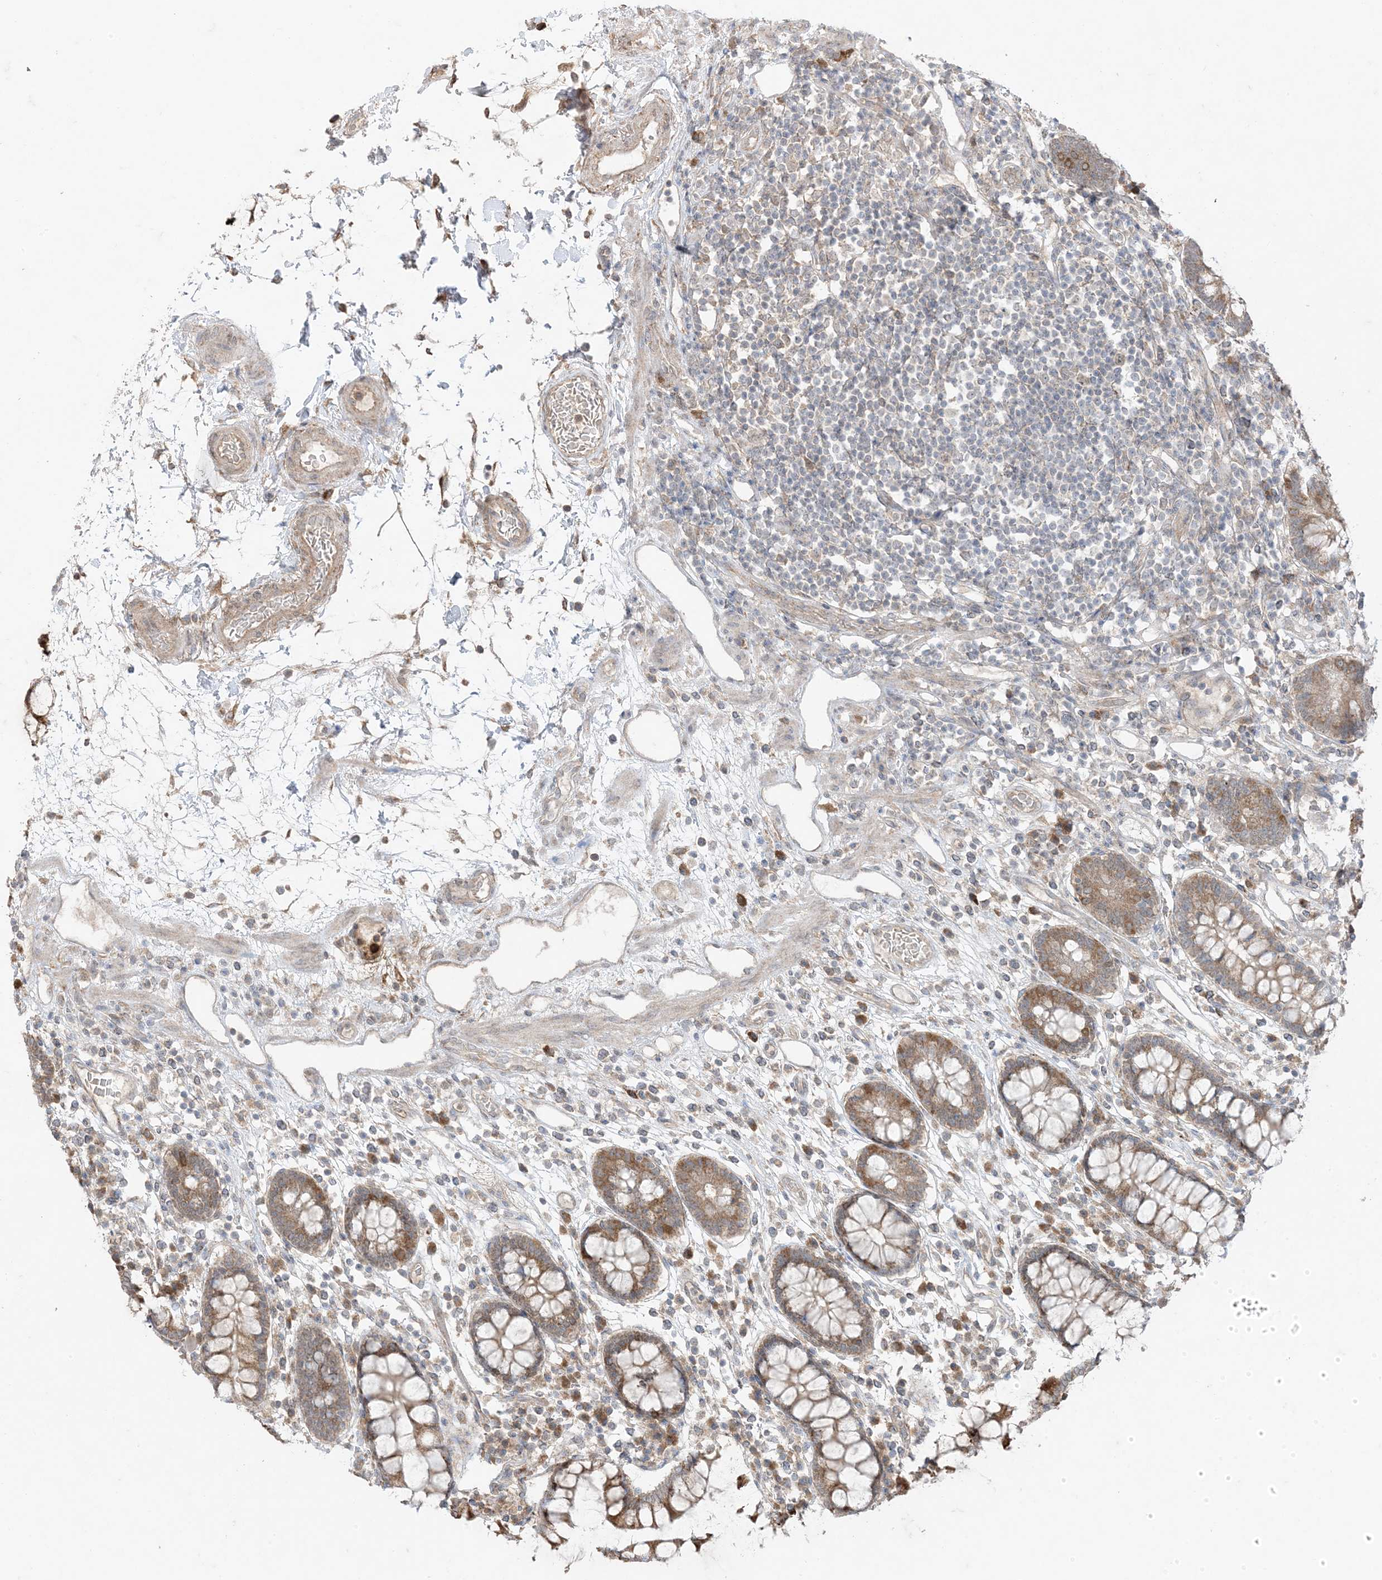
{"staining": {"intensity": "weak", "quantity": ">75%", "location": "cytoplasmic/membranous"}, "tissue": "colon", "cell_type": "Endothelial cells", "image_type": "normal", "snomed": [{"axis": "morphology", "description": "Normal tissue, NOS"}, {"axis": "topography", "description": "Colon"}], "caption": "The histopathology image displays a brown stain indicating the presence of a protein in the cytoplasmic/membranous of endothelial cells in colon. (DAB (3,3'-diaminobenzidine) IHC with brightfield microscopy, high magnification).", "gene": "ODC1", "patient": {"sex": "female", "age": 79}}